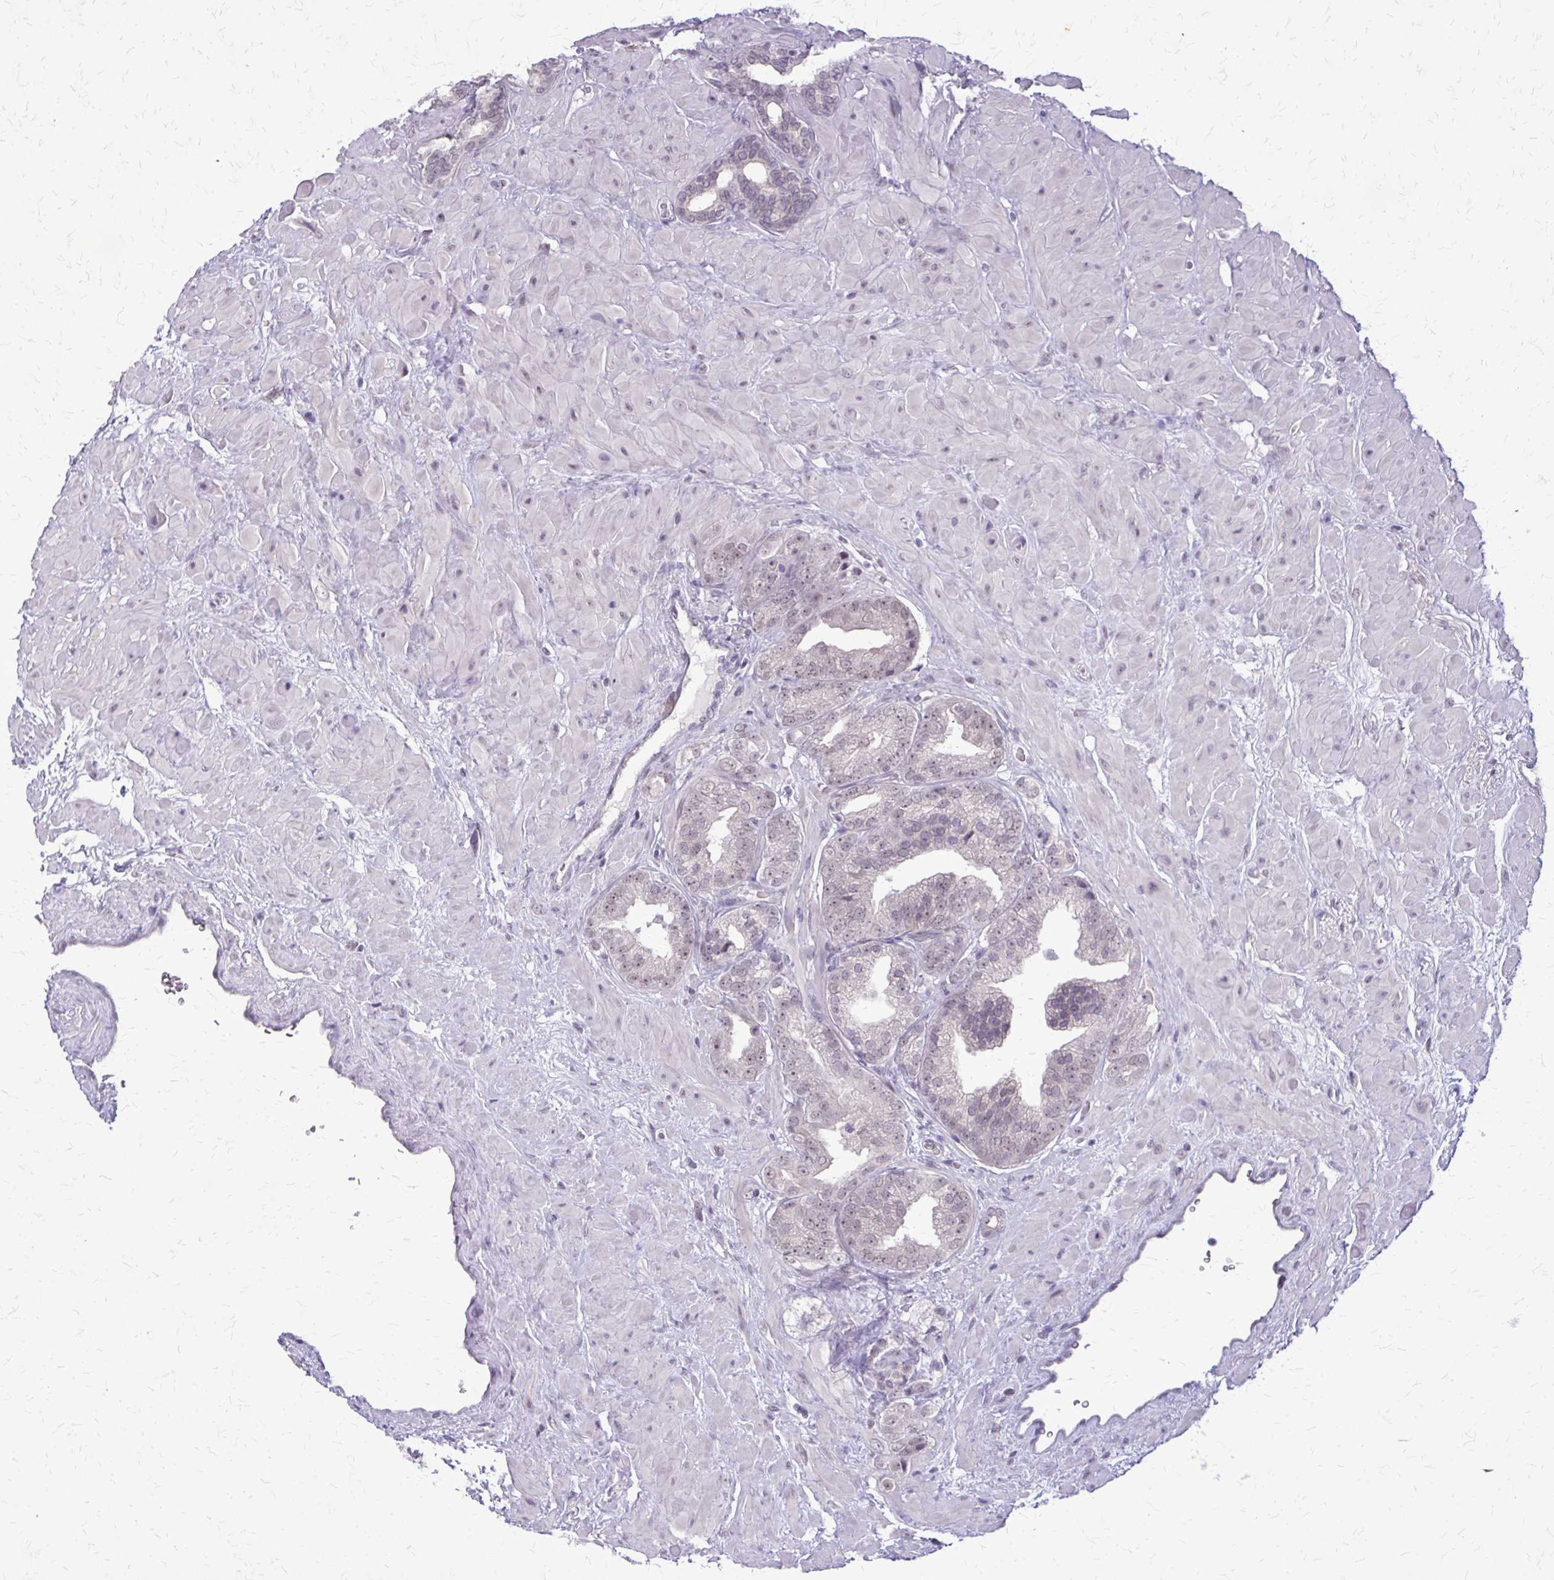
{"staining": {"intensity": "weak", "quantity": "<25%", "location": "nuclear"}, "tissue": "prostate cancer", "cell_type": "Tumor cells", "image_type": "cancer", "snomed": [{"axis": "morphology", "description": "Adenocarcinoma, High grade"}, {"axis": "topography", "description": "Prostate"}], "caption": "An IHC histopathology image of high-grade adenocarcinoma (prostate) is shown. There is no staining in tumor cells of high-grade adenocarcinoma (prostate). (DAB (3,3'-diaminobenzidine) IHC with hematoxylin counter stain).", "gene": "PLCB1", "patient": {"sex": "male", "age": 68}}